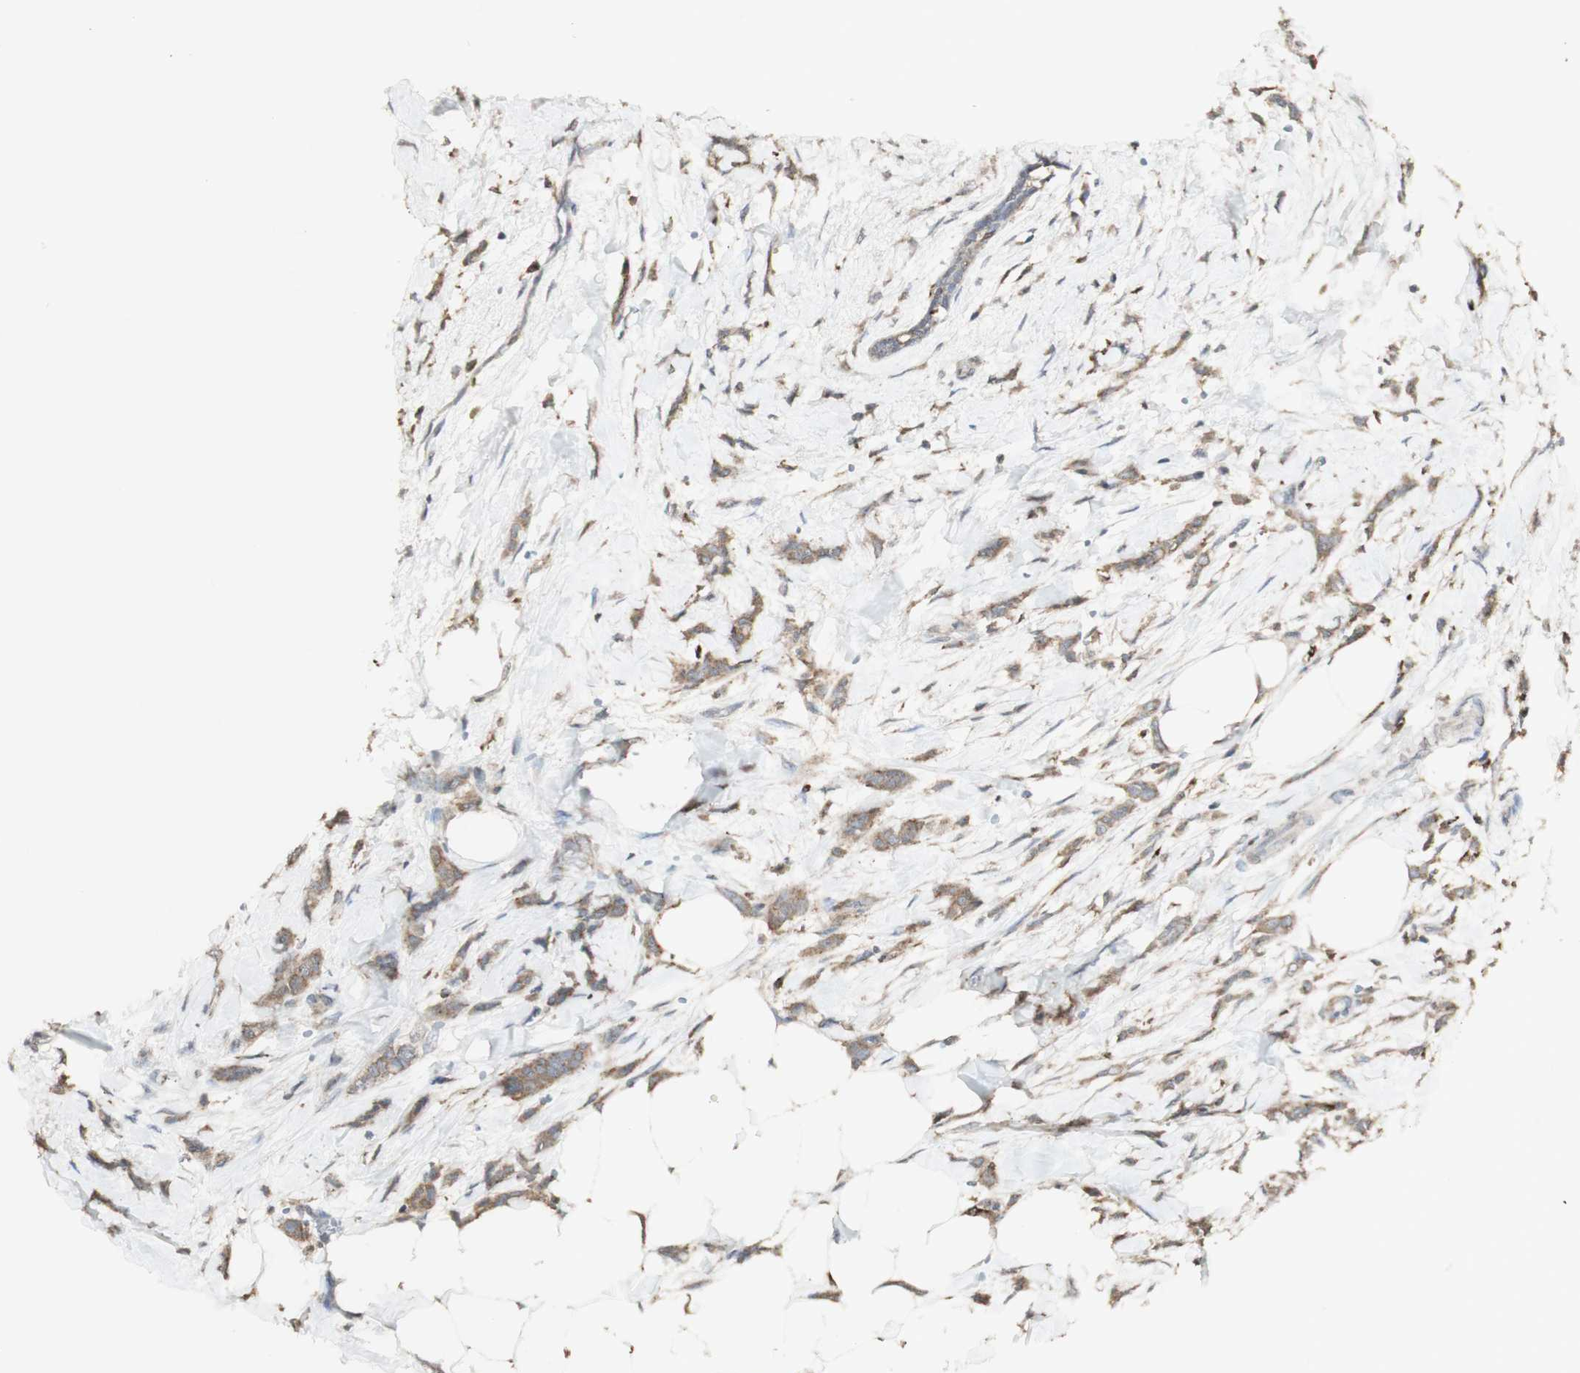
{"staining": {"intensity": "moderate", "quantity": ">75%", "location": "cytoplasmic/membranous"}, "tissue": "breast cancer", "cell_type": "Tumor cells", "image_type": "cancer", "snomed": [{"axis": "morphology", "description": "Lobular carcinoma, in situ"}, {"axis": "morphology", "description": "Lobular carcinoma"}, {"axis": "topography", "description": "Breast"}], "caption": "Brown immunohistochemical staining in human lobular carcinoma in situ (breast) exhibits moderate cytoplasmic/membranous staining in approximately >75% of tumor cells.", "gene": "ATP6V1E1", "patient": {"sex": "female", "age": 41}}